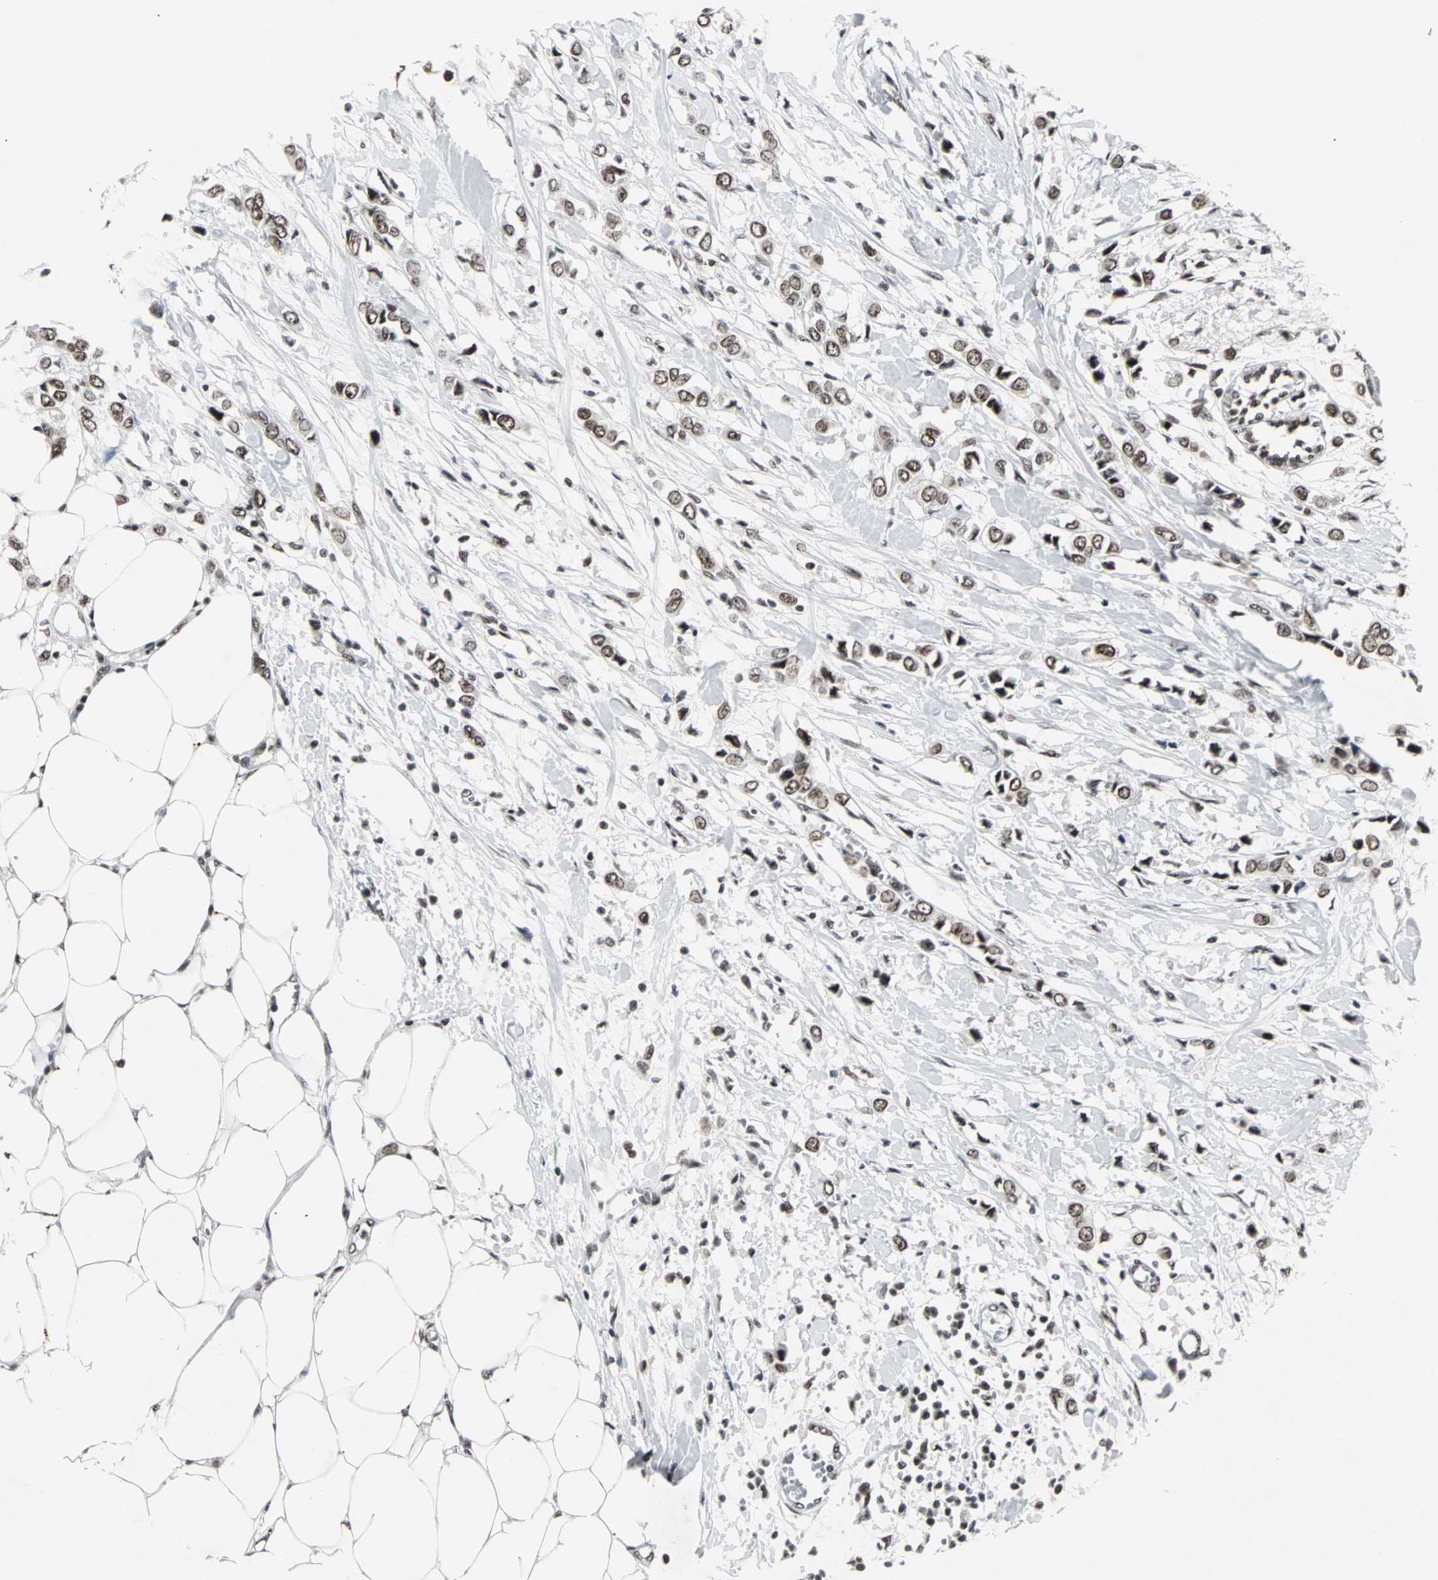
{"staining": {"intensity": "moderate", "quantity": ">75%", "location": "nuclear"}, "tissue": "breast cancer", "cell_type": "Tumor cells", "image_type": "cancer", "snomed": [{"axis": "morphology", "description": "Lobular carcinoma"}, {"axis": "topography", "description": "Breast"}], "caption": "Protein expression by immunohistochemistry (IHC) shows moderate nuclear positivity in approximately >75% of tumor cells in breast cancer (lobular carcinoma).", "gene": "PNKP", "patient": {"sex": "female", "age": 51}}